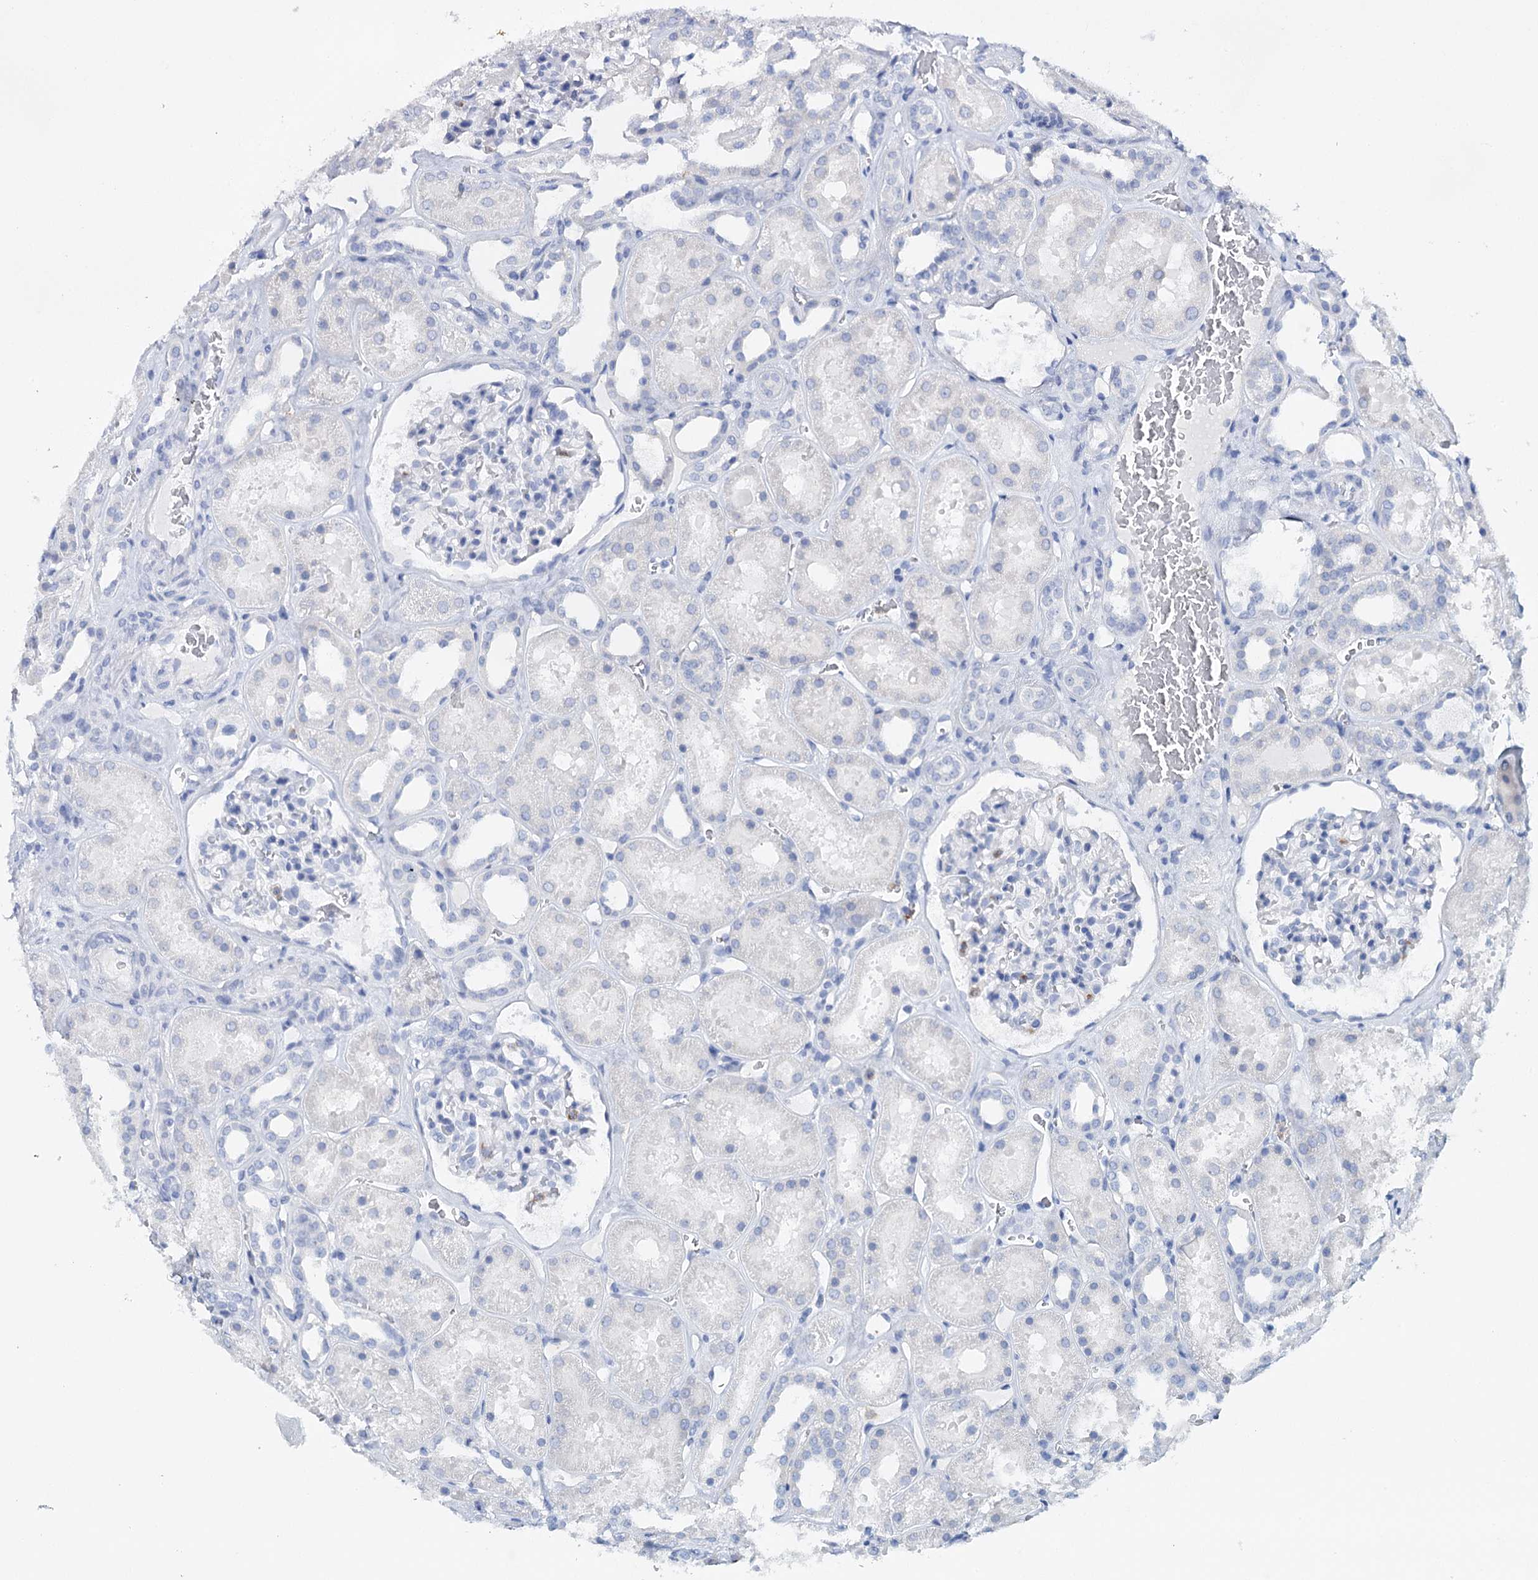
{"staining": {"intensity": "negative", "quantity": "none", "location": "none"}, "tissue": "kidney", "cell_type": "Cells in glomeruli", "image_type": "normal", "snomed": [{"axis": "morphology", "description": "Normal tissue, NOS"}, {"axis": "topography", "description": "Kidney"}], "caption": "A photomicrograph of human kidney is negative for staining in cells in glomeruli. (DAB (3,3'-diaminobenzidine) IHC, high magnification).", "gene": "CEACAM8", "patient": {"sex": "female", "age": 41}}